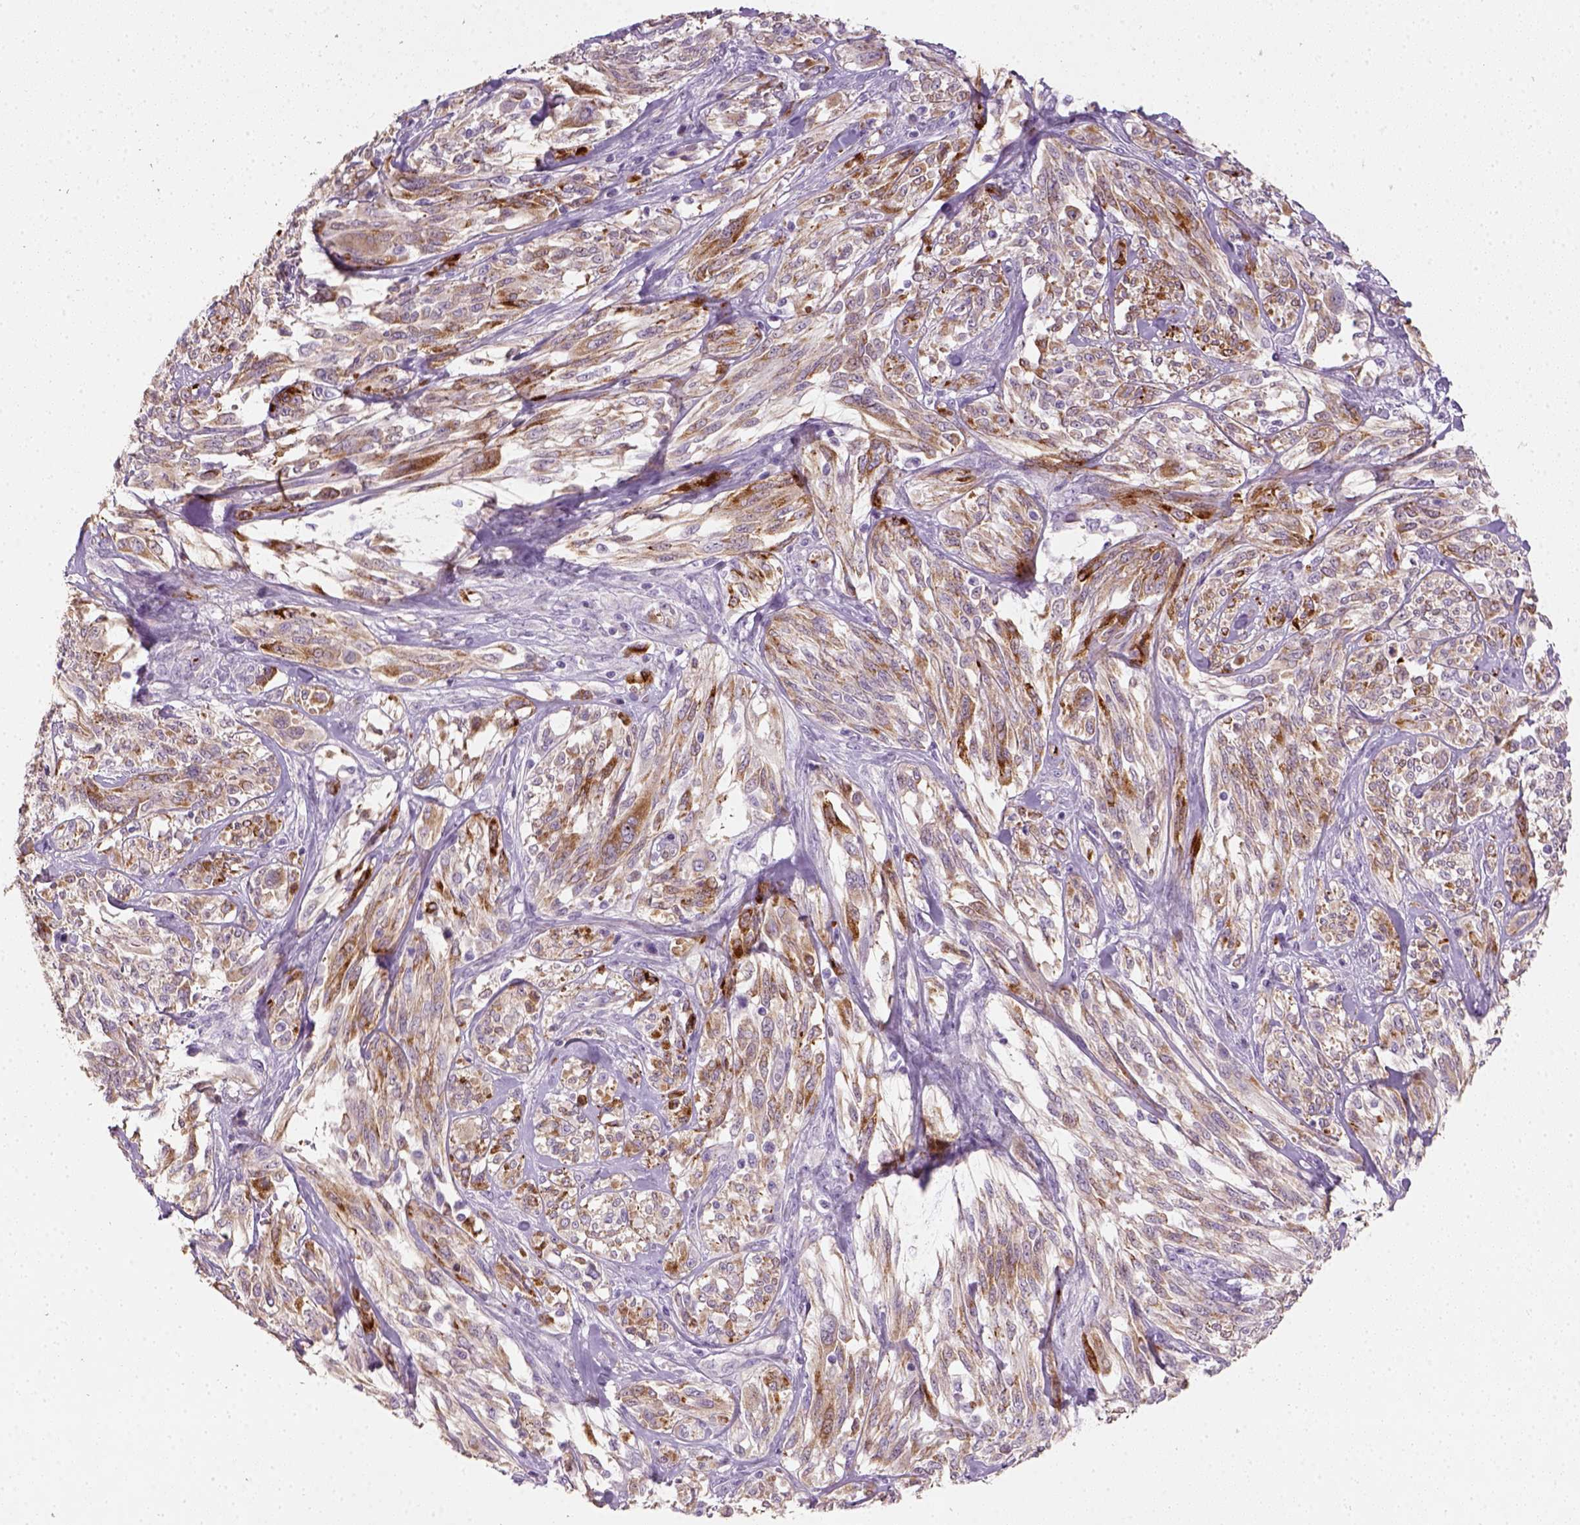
{"staining": {"intensity": "weak", "quantity": ">75%", "location": "cytoplasmic/membranous"}, "tissue": "melanoma", "cell_type": "Tumor cells", "image_type": "cancer", "snomed": [{"axis": "morphology", "description": "Malignant melanoma, NOS"}, {"axis": "topography", "description": "Skin"}], "caption": "Weak cytoplasmic/membranous protein staining is present in about >75% of tumor cells in melanoma. The staining was performed using DAB to visualize the protein expression in brown, while the nuclei were stained in blue with hematoxylin (Magnification: 20x).", "gene": "NUDT6", "patient": {"sex": "female", "age": 91}}